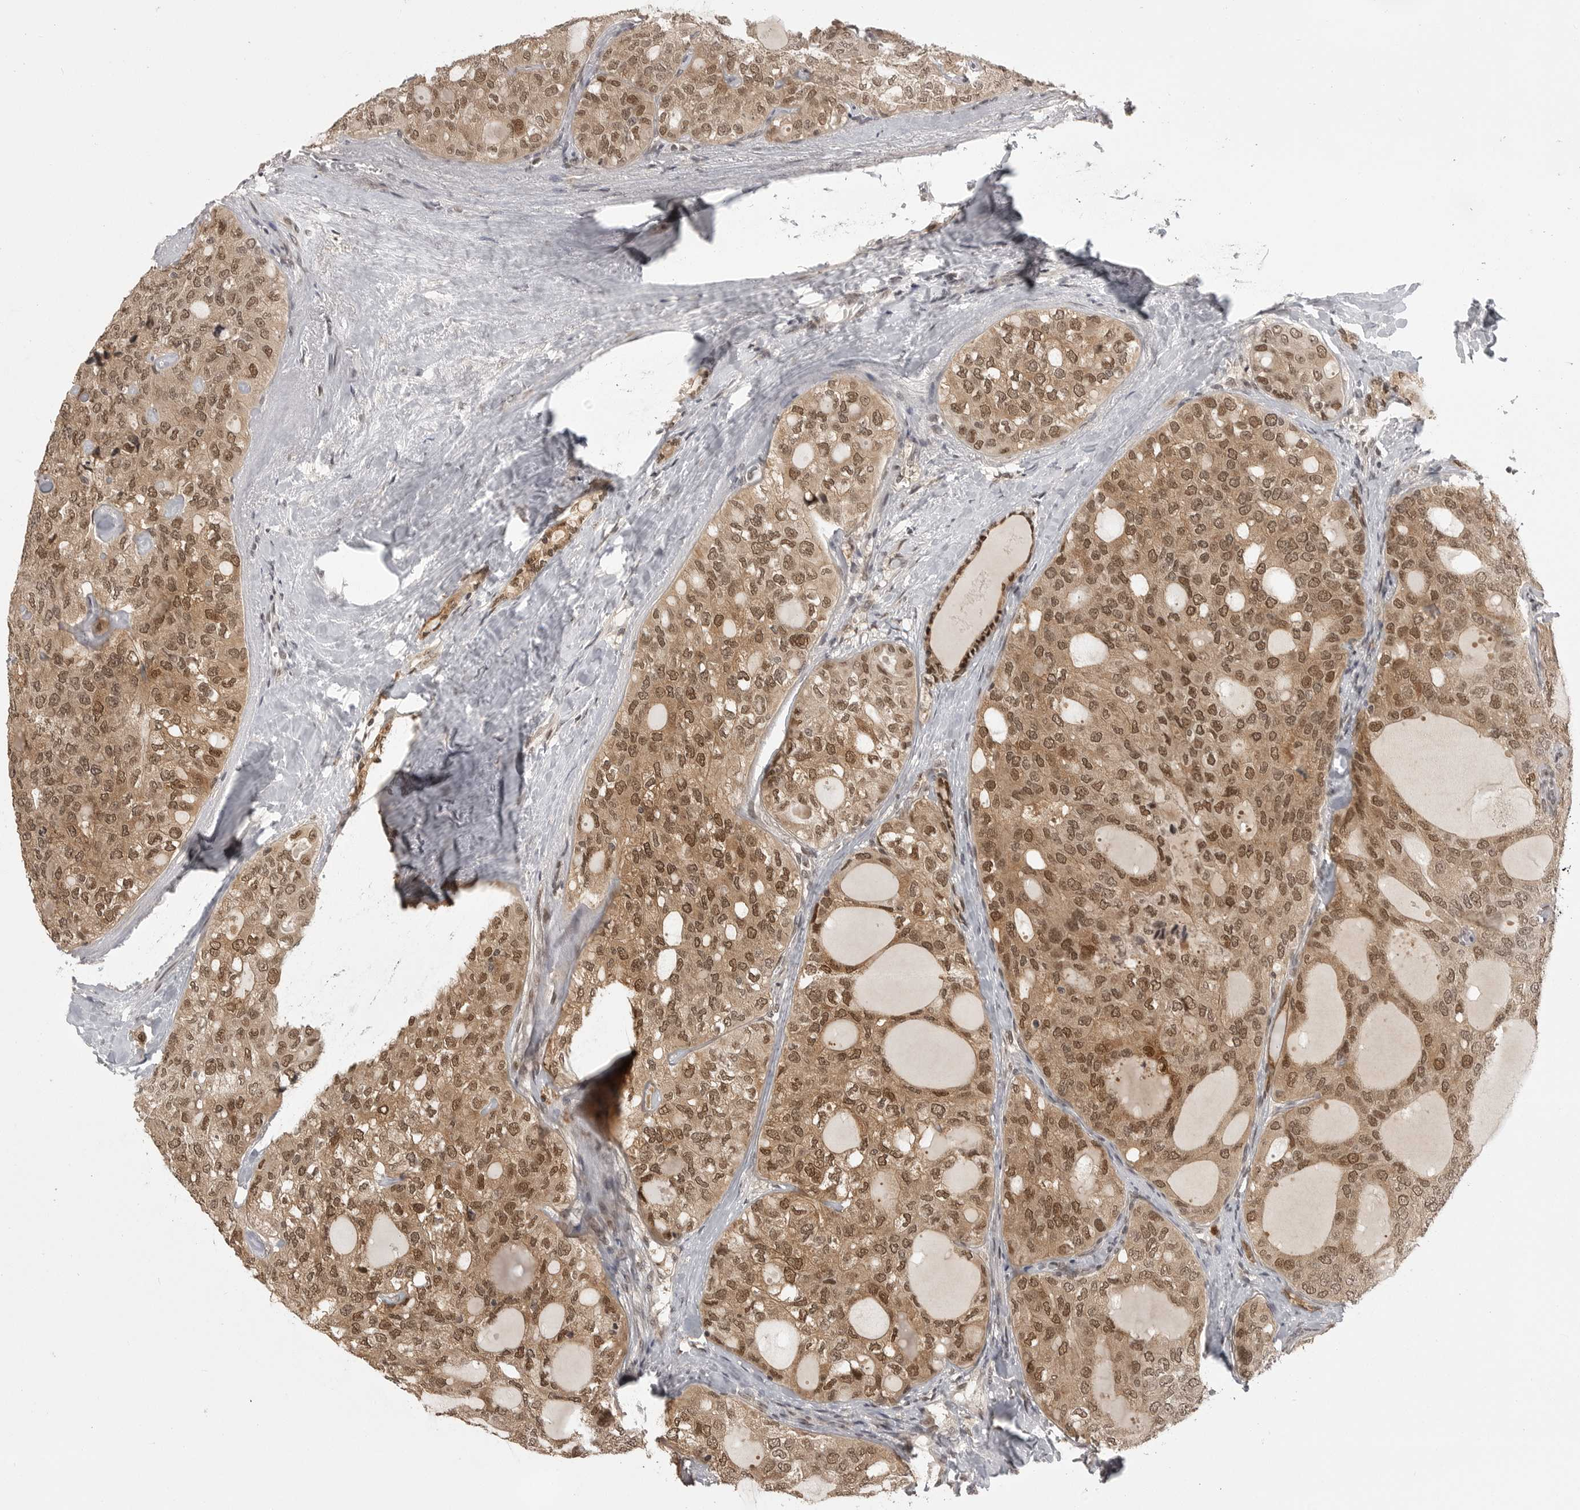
{"staining": {"intensity": "moderate", "quantity": ">75%", "location": "cytoplasmic/membranous,nuclear"}, "tissue": "thyroid cancer", "cell_type": "Tumor cells", "image_type": "cancer", "snomed": [{"axis": "morphology", "description": "Follicular adenoma carcinoma, NOS"}, {"axis": "topography", "description": "Thyroid gland"}], "caption": "Follicular adenoma carcinoma (thyroid) was stained to show a protein in brown. There is medium levels of moderate cytoplasmic/membranous and nuclear expression in about >75% of tumor cells.", "gene": "PEG3", "patient": {"sex": "male", "age": 75}}